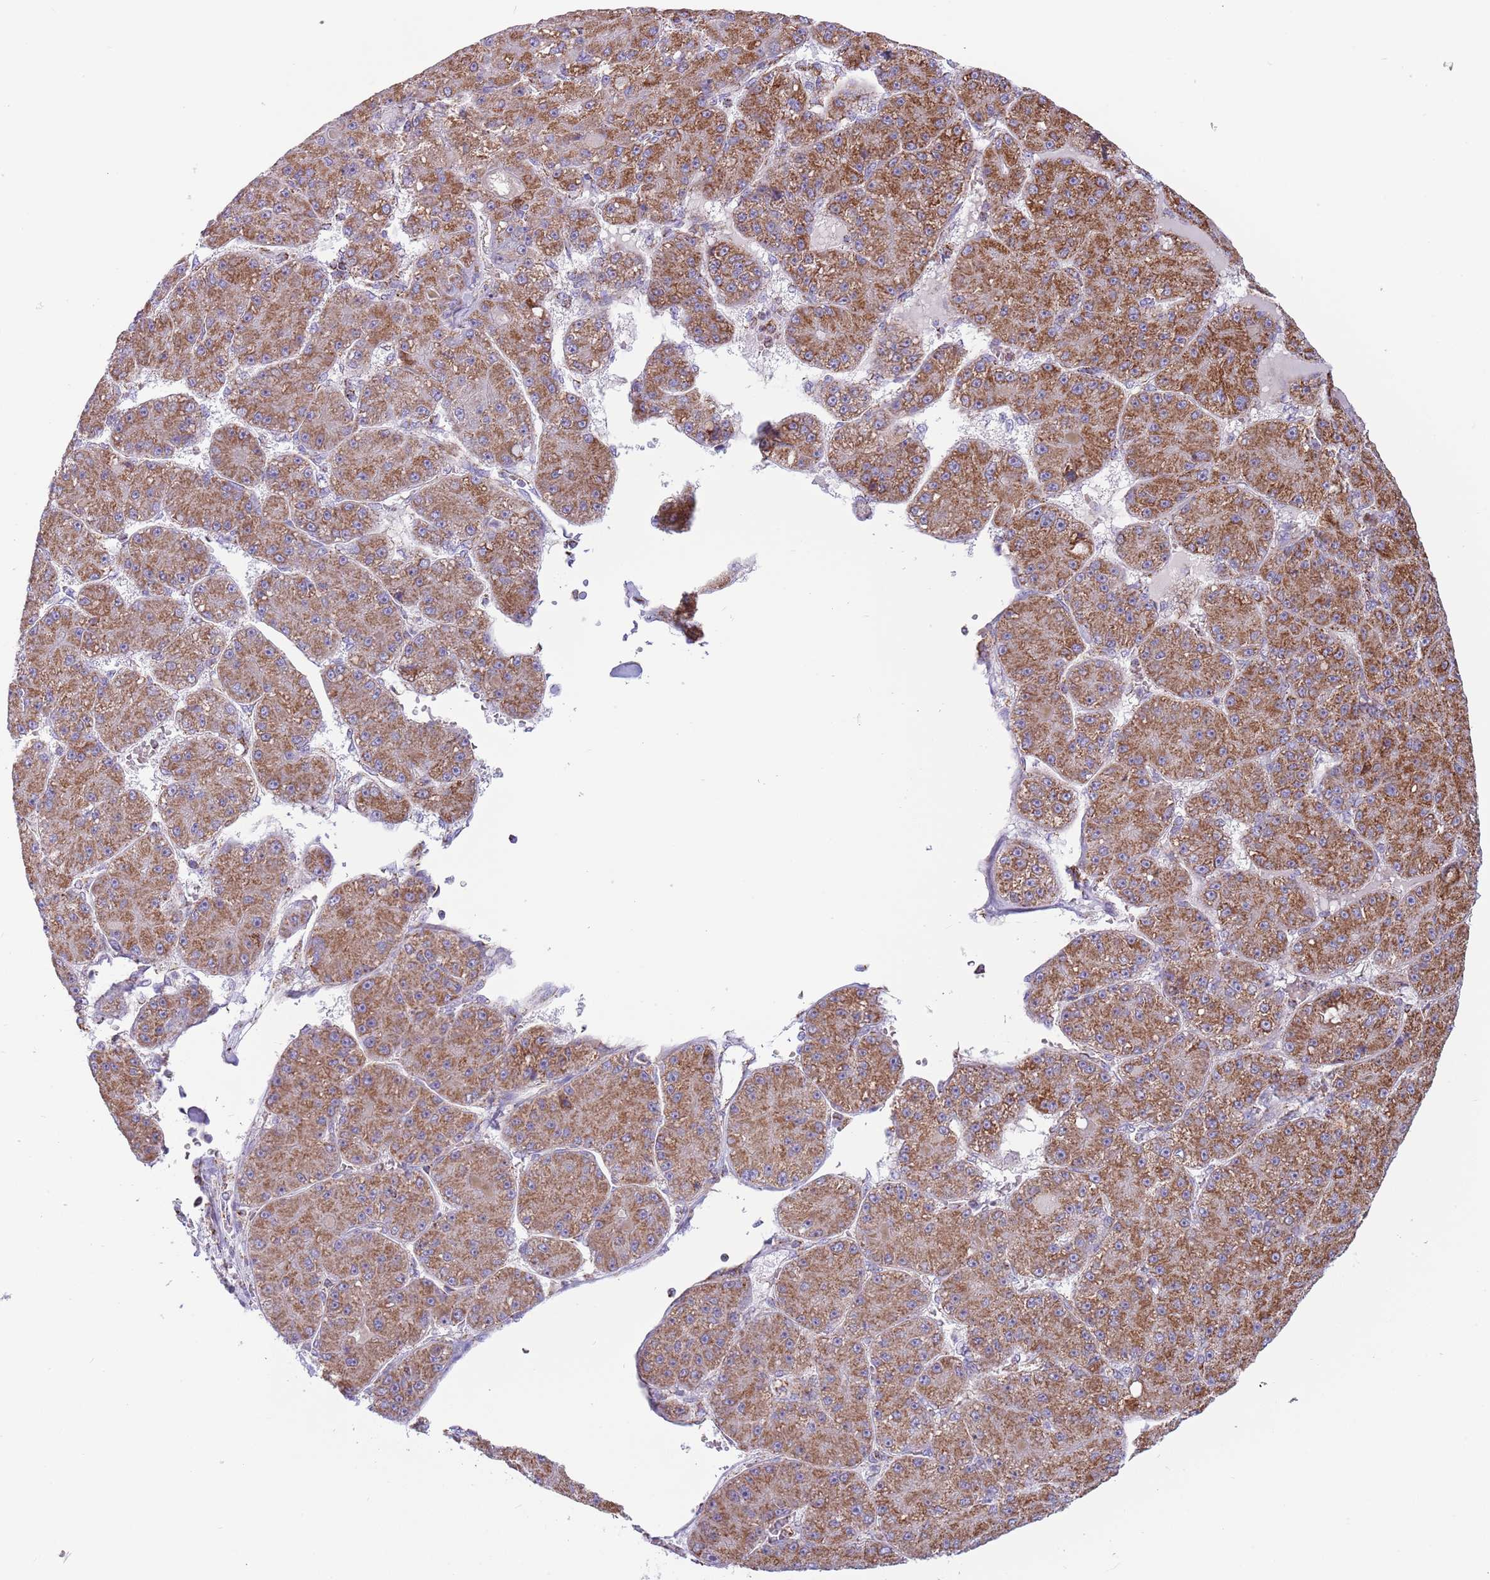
{"staining": {"intensity": "moderate", "quantity": ">75%", "location": "cytoplasmic/membranous"}, "tissue": "liver cancer", "cell_type": "Tumor cells", "image_type": "cancer", "snomed": [{"axis": "morphology", "description": "Carcinoma, Hepatocellular, NOS"}, {"axis": "topography", "description": "Liver"}], "caption": "This photomicrograph reveals liver hepatocellular carcinoma stained with IHC to label a protein in brown. The cytoplasmic/membranous of tumor cells show moderate positivity for the protein. Nuclei are counter-stained blue.", "gene": "LHX6", "patient": {"sex": "male", "age": 67}}